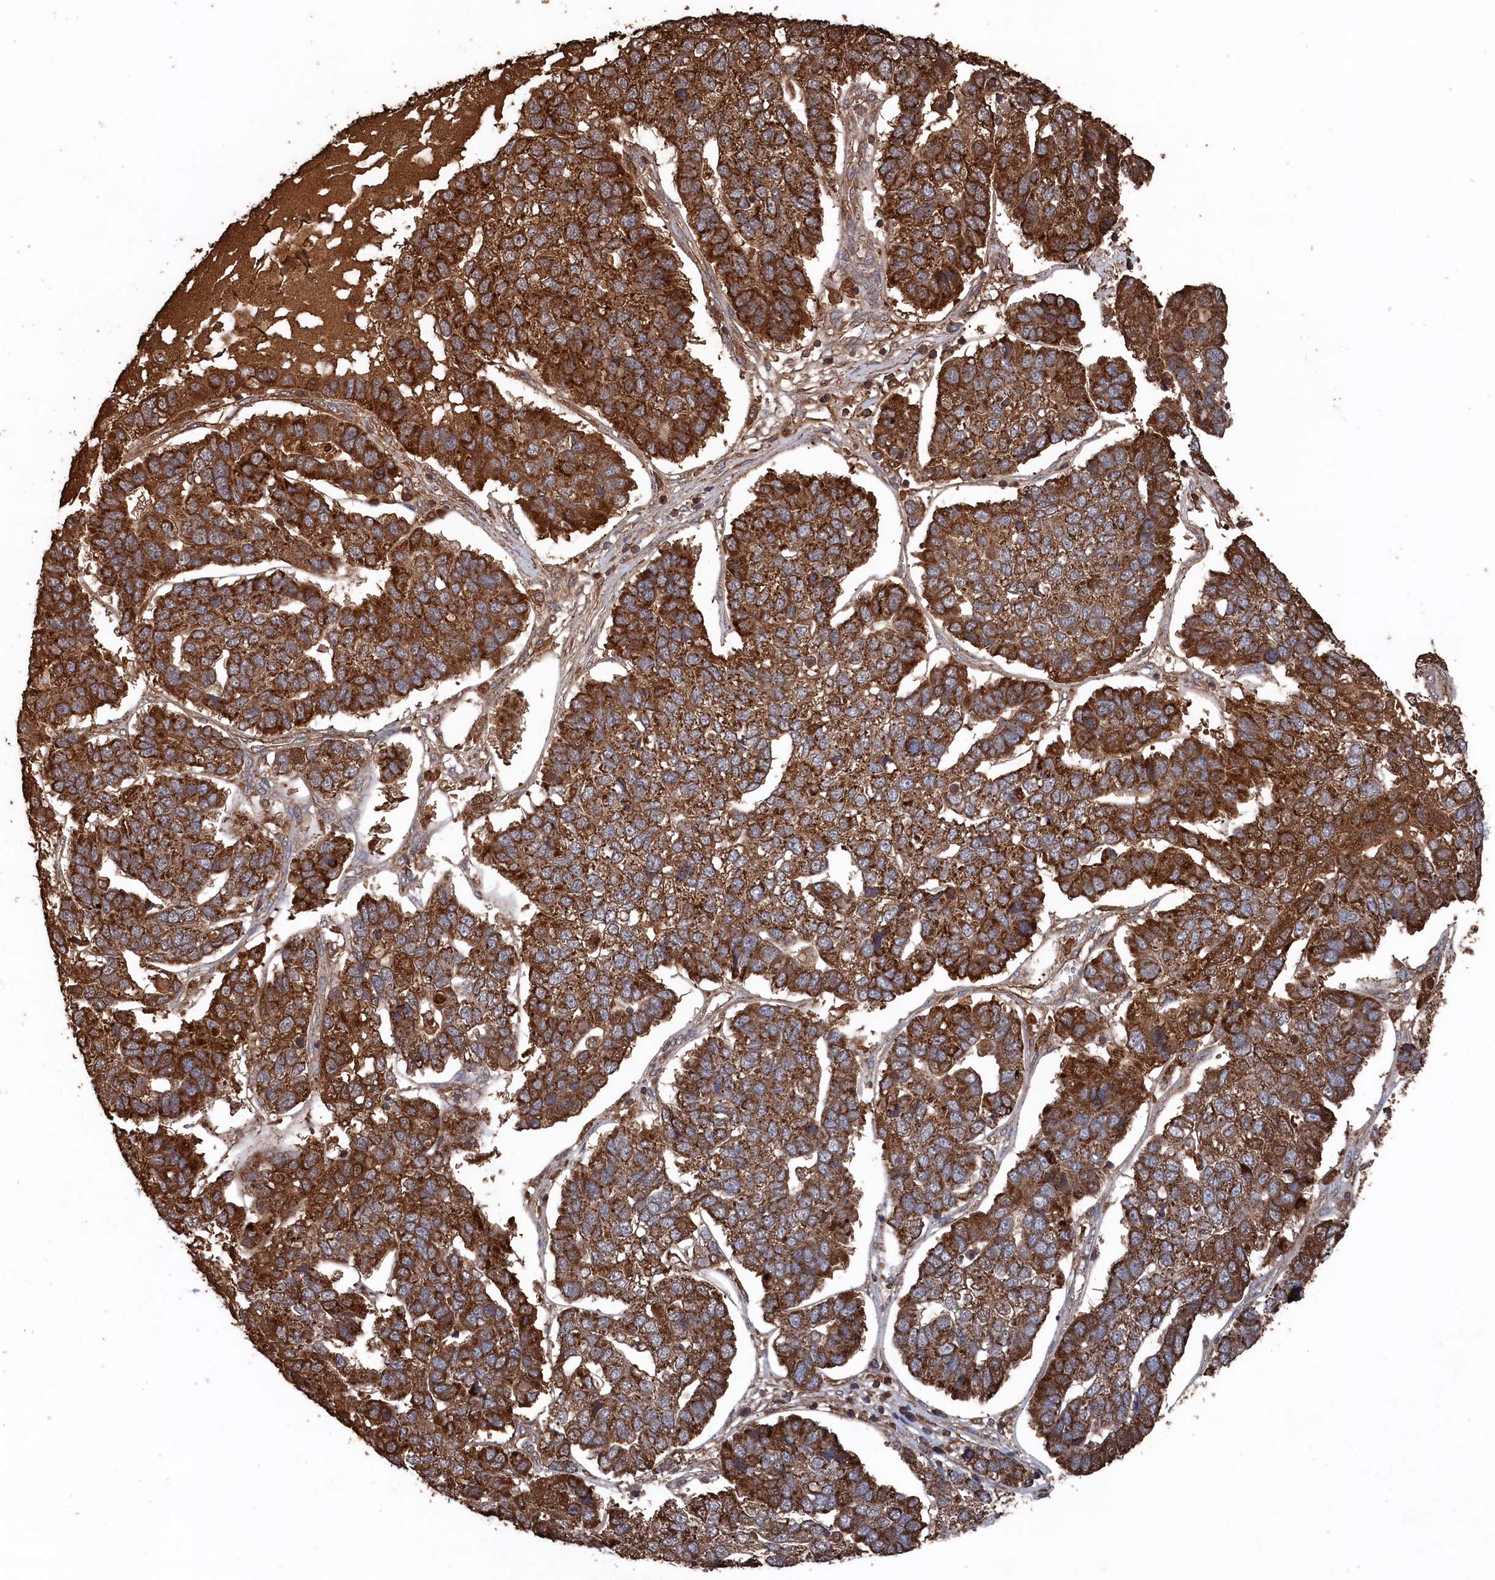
{"staining": {"intensity": "strong", "quantity": ">75%", "location": "cytoplasmic/membranous"}, "tissue": "pancreatic cancer", "cell_type": "Tumor cells", "image_type": "cancer", "snomed": [{"axis": "morphology", "description": "Adenocarcinoma, NOS"}, {"axis": "topography", "description": "Pancreas"}], "caption": "Pancreatic adenocarcinoma stained for a protein (brown) exhibits strong cytoplasmic/membranous positive positivity in approximately >75% of tumor cells.", "gene": "SNX33", "patient": {"sex": "female", "age": 61}}